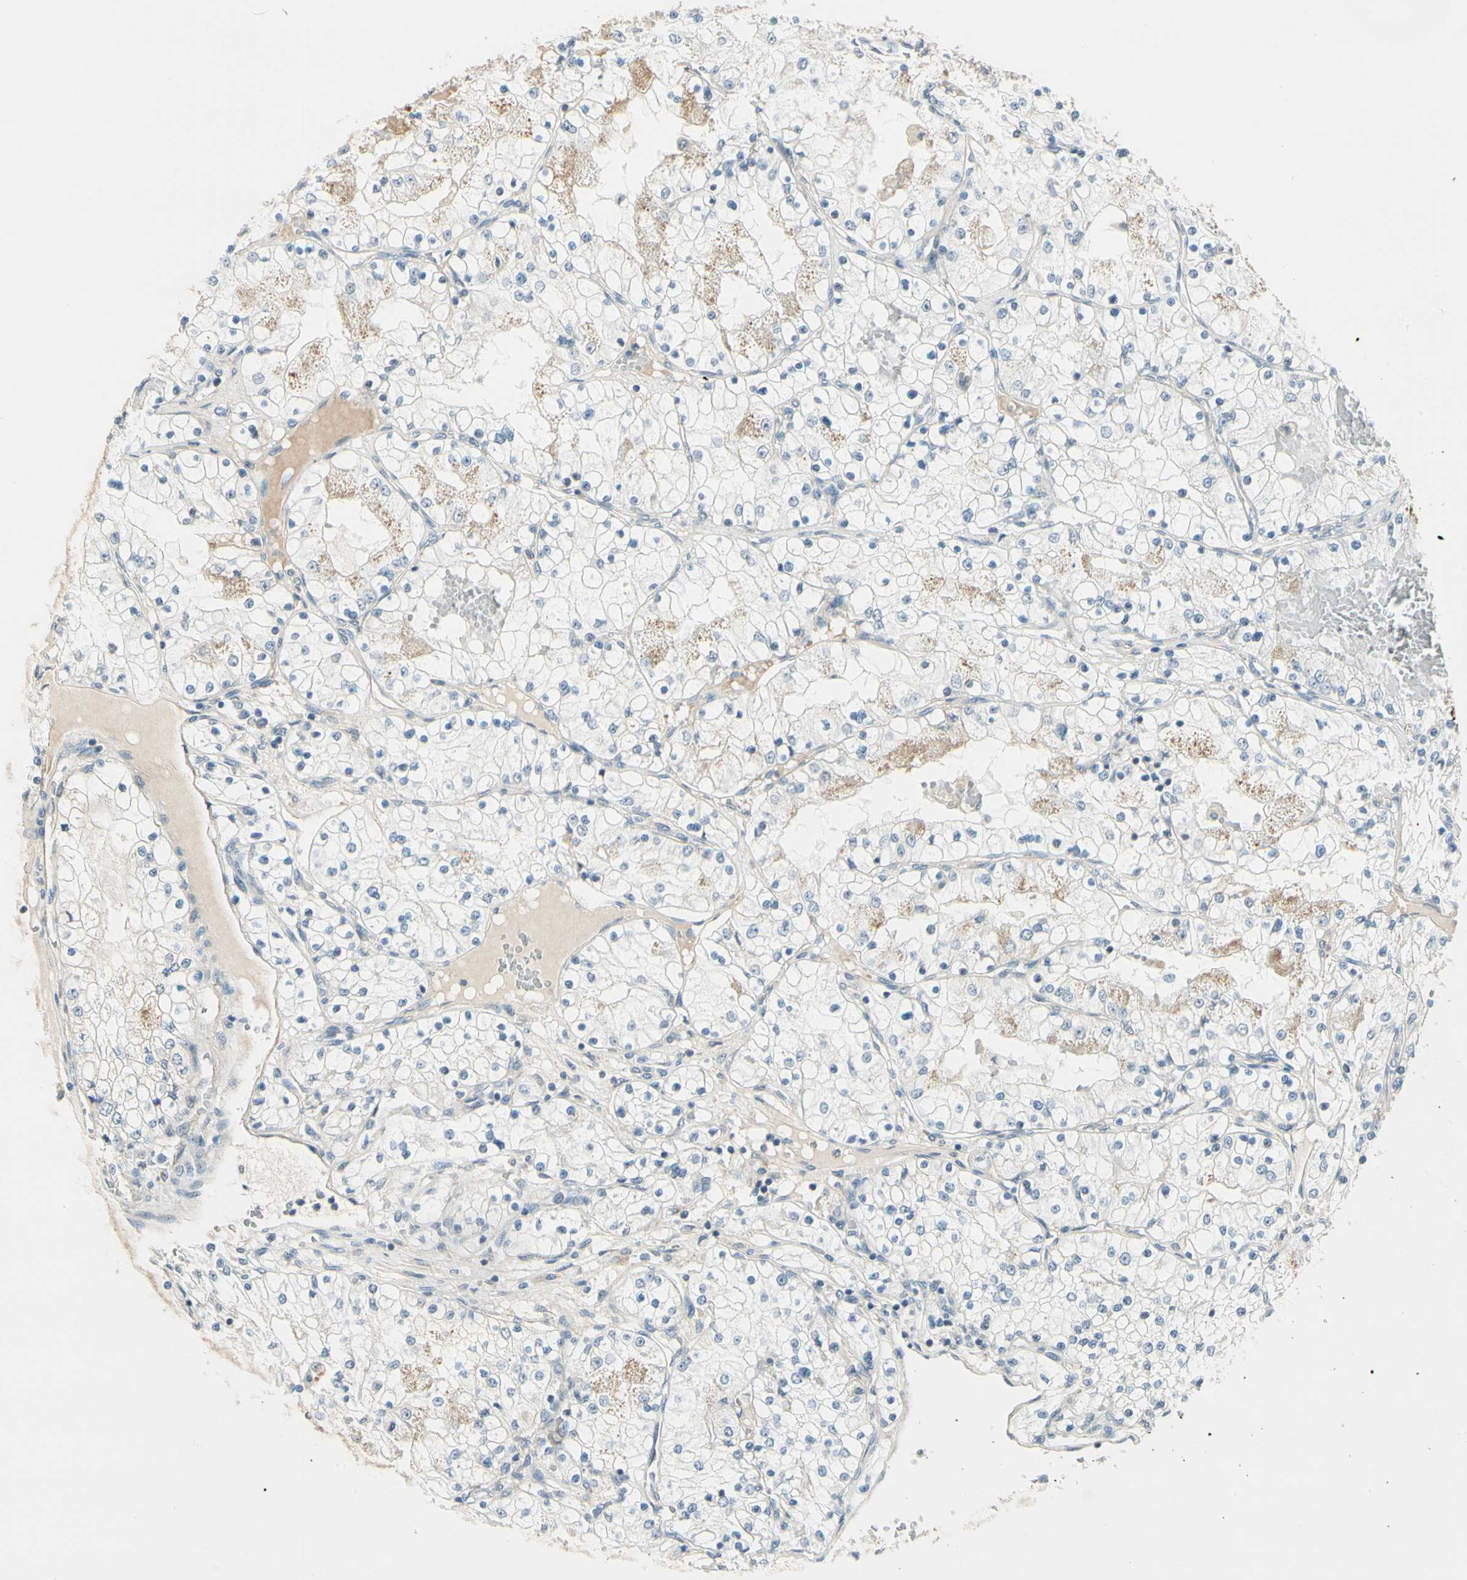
{"staining": {"intensity": "weak", "quantity": "<25%", "location": "cytoplasmic/membranous"}, "tissue": "renal cancer", "cell_type": "Tumor cells", "image_type": "cancer", "snomed": [{"axis": "morphology", "description": "Adenocarcinoma, NOS"}, {"axis": "topography", "description": "Kidney"}], "caption": "This is an IHC micrograph of renal adenocarcinoma. There is no expression in tumor cells.", "gene": "DUSP12", "patient": {"sex": "male", "age": 68}}